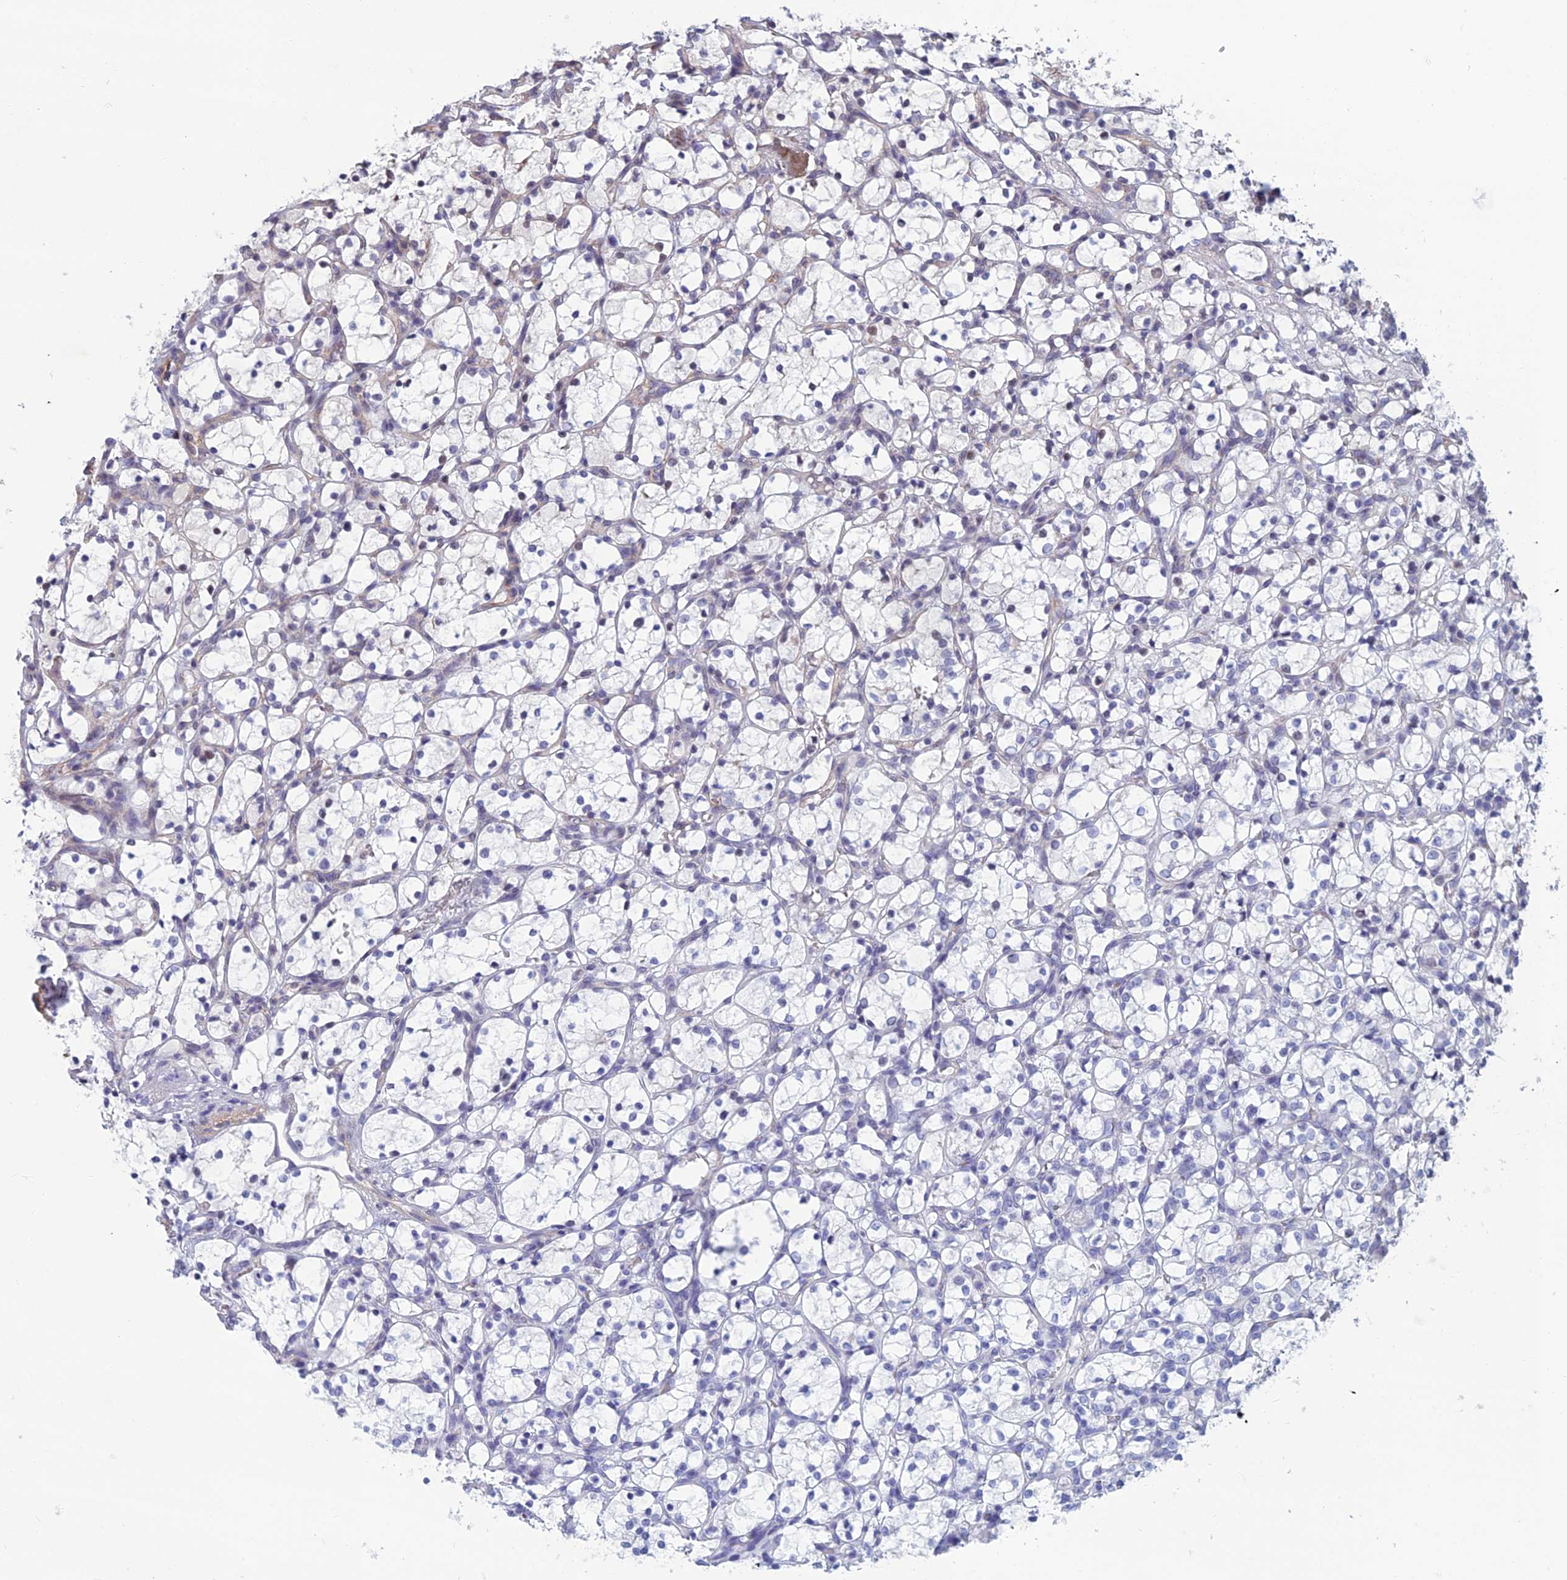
{"staining": {"intensity": "negative", "quantity": "none", "location": "none"}, "tissue": "renal cancer", "cell_type": "Tumor cells", "image_type": "cancer", "snomed": [{"axis": "morphology", "description": "Adenocarcinoma, NOS"}, {"axis": "topography", "description": "Kidney"}], "caption": "IHC of renal cancer reveals no expression in tumor cells. (DAB (3,3'-diaminobenzidine) IHC, high magnification).", "gene": "CCDC183", "patient": {"sex": "female", "age": 69}}